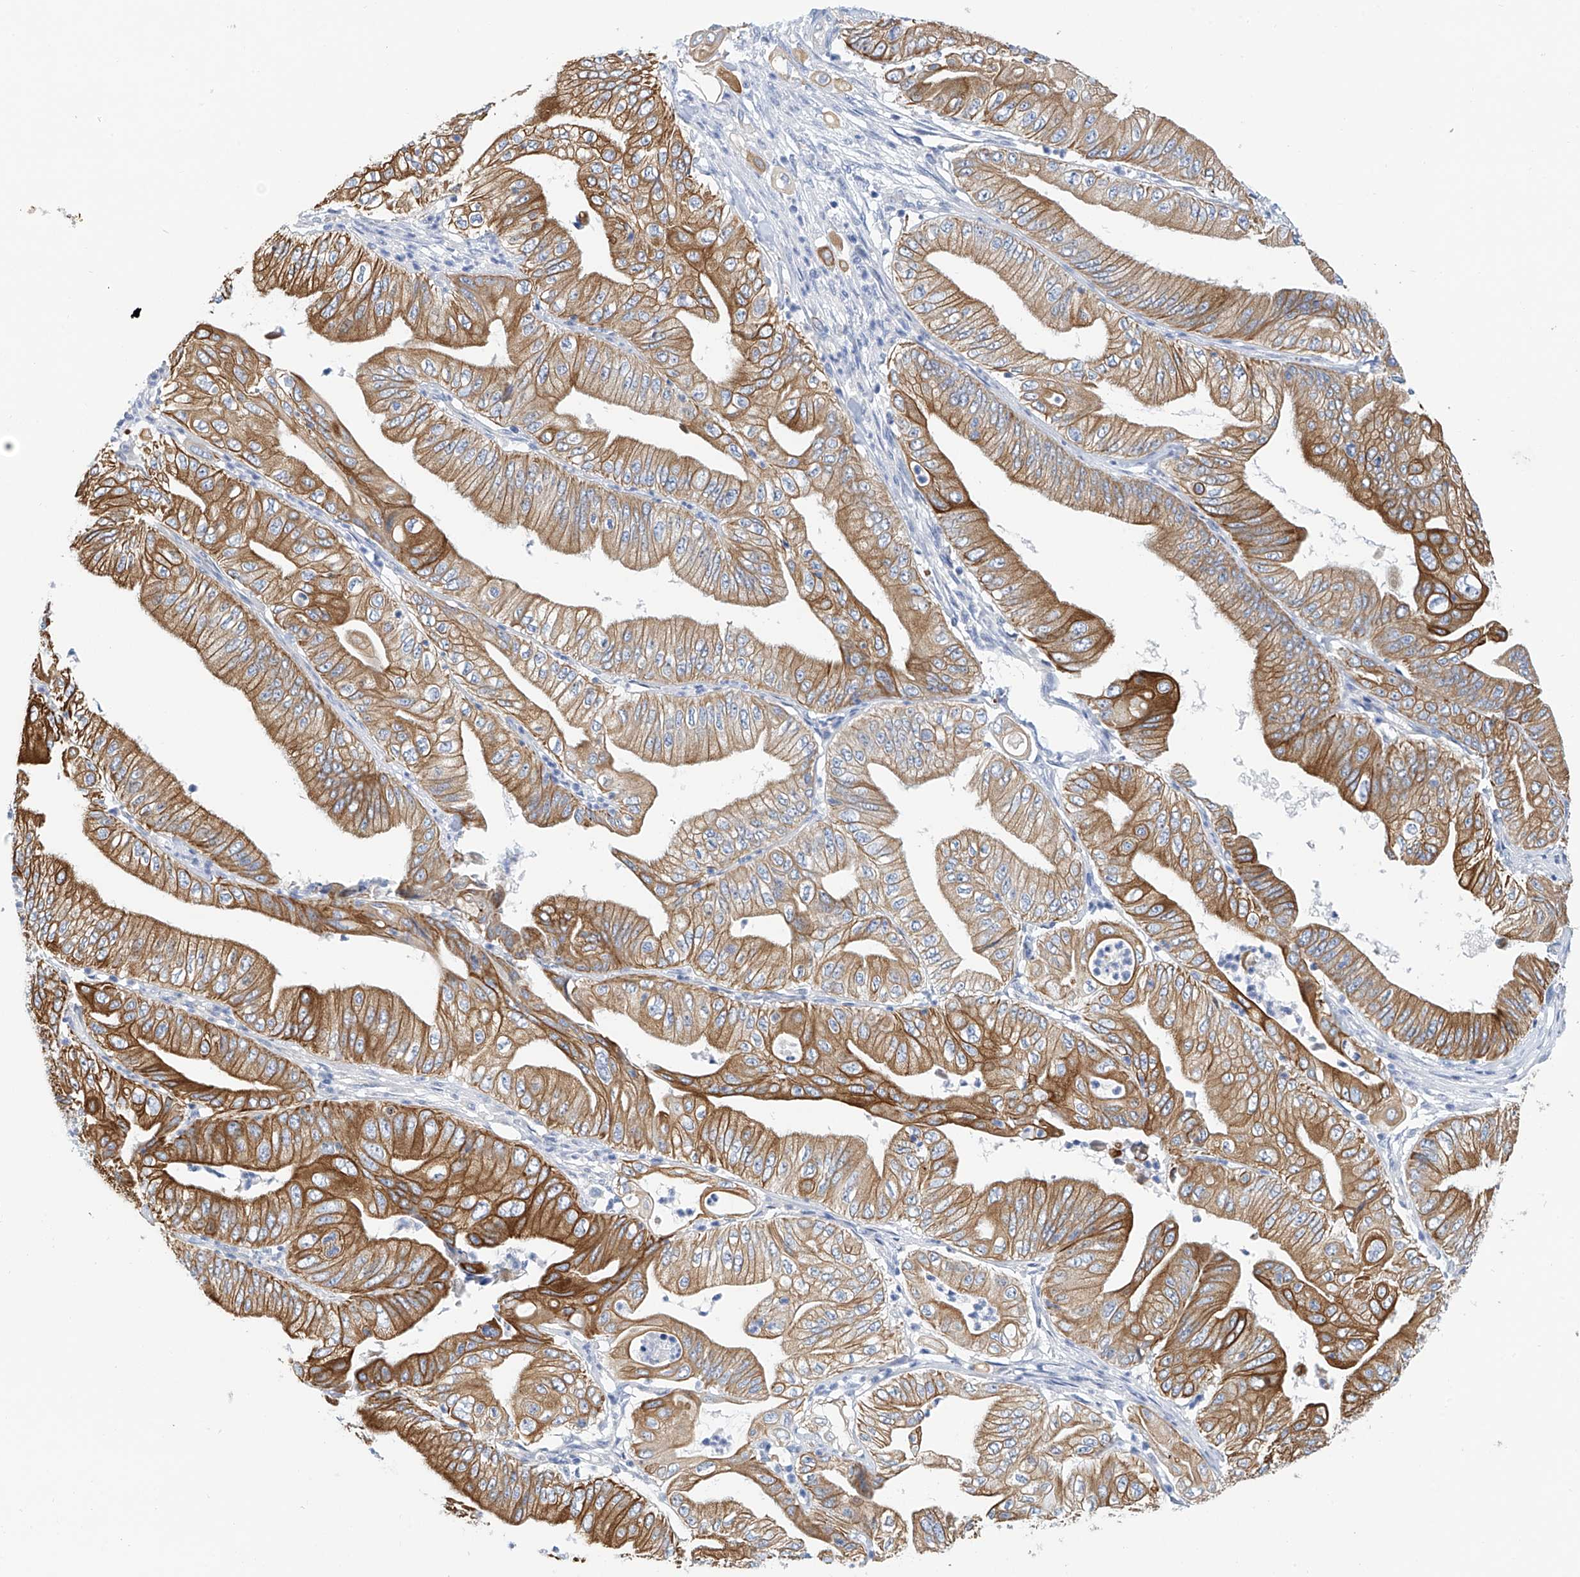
{"staining": {"intensity": "moderate", "quantity": ">75%", "location": "cytoplasmic/membranous"}, "tissue": "pancreatic cancer", "cell_type": "Tumor cells", "image_type": "cancer", "snomed": [{"axis": "morphology", "description": "Adenocarcinoma, NOS"}, {"axis": "topography", "description": "Pancreas"}], "caption": "Approximately >75% of tumor cells in human pancreatic cancer (adenocarcinoma) reveal moderate cytoplasmic/membranous protein expression as visualized by brown immunohistochemical staining.", "gene": "PIK3C2B", "patient": {"sex": "female", "age": 77}}